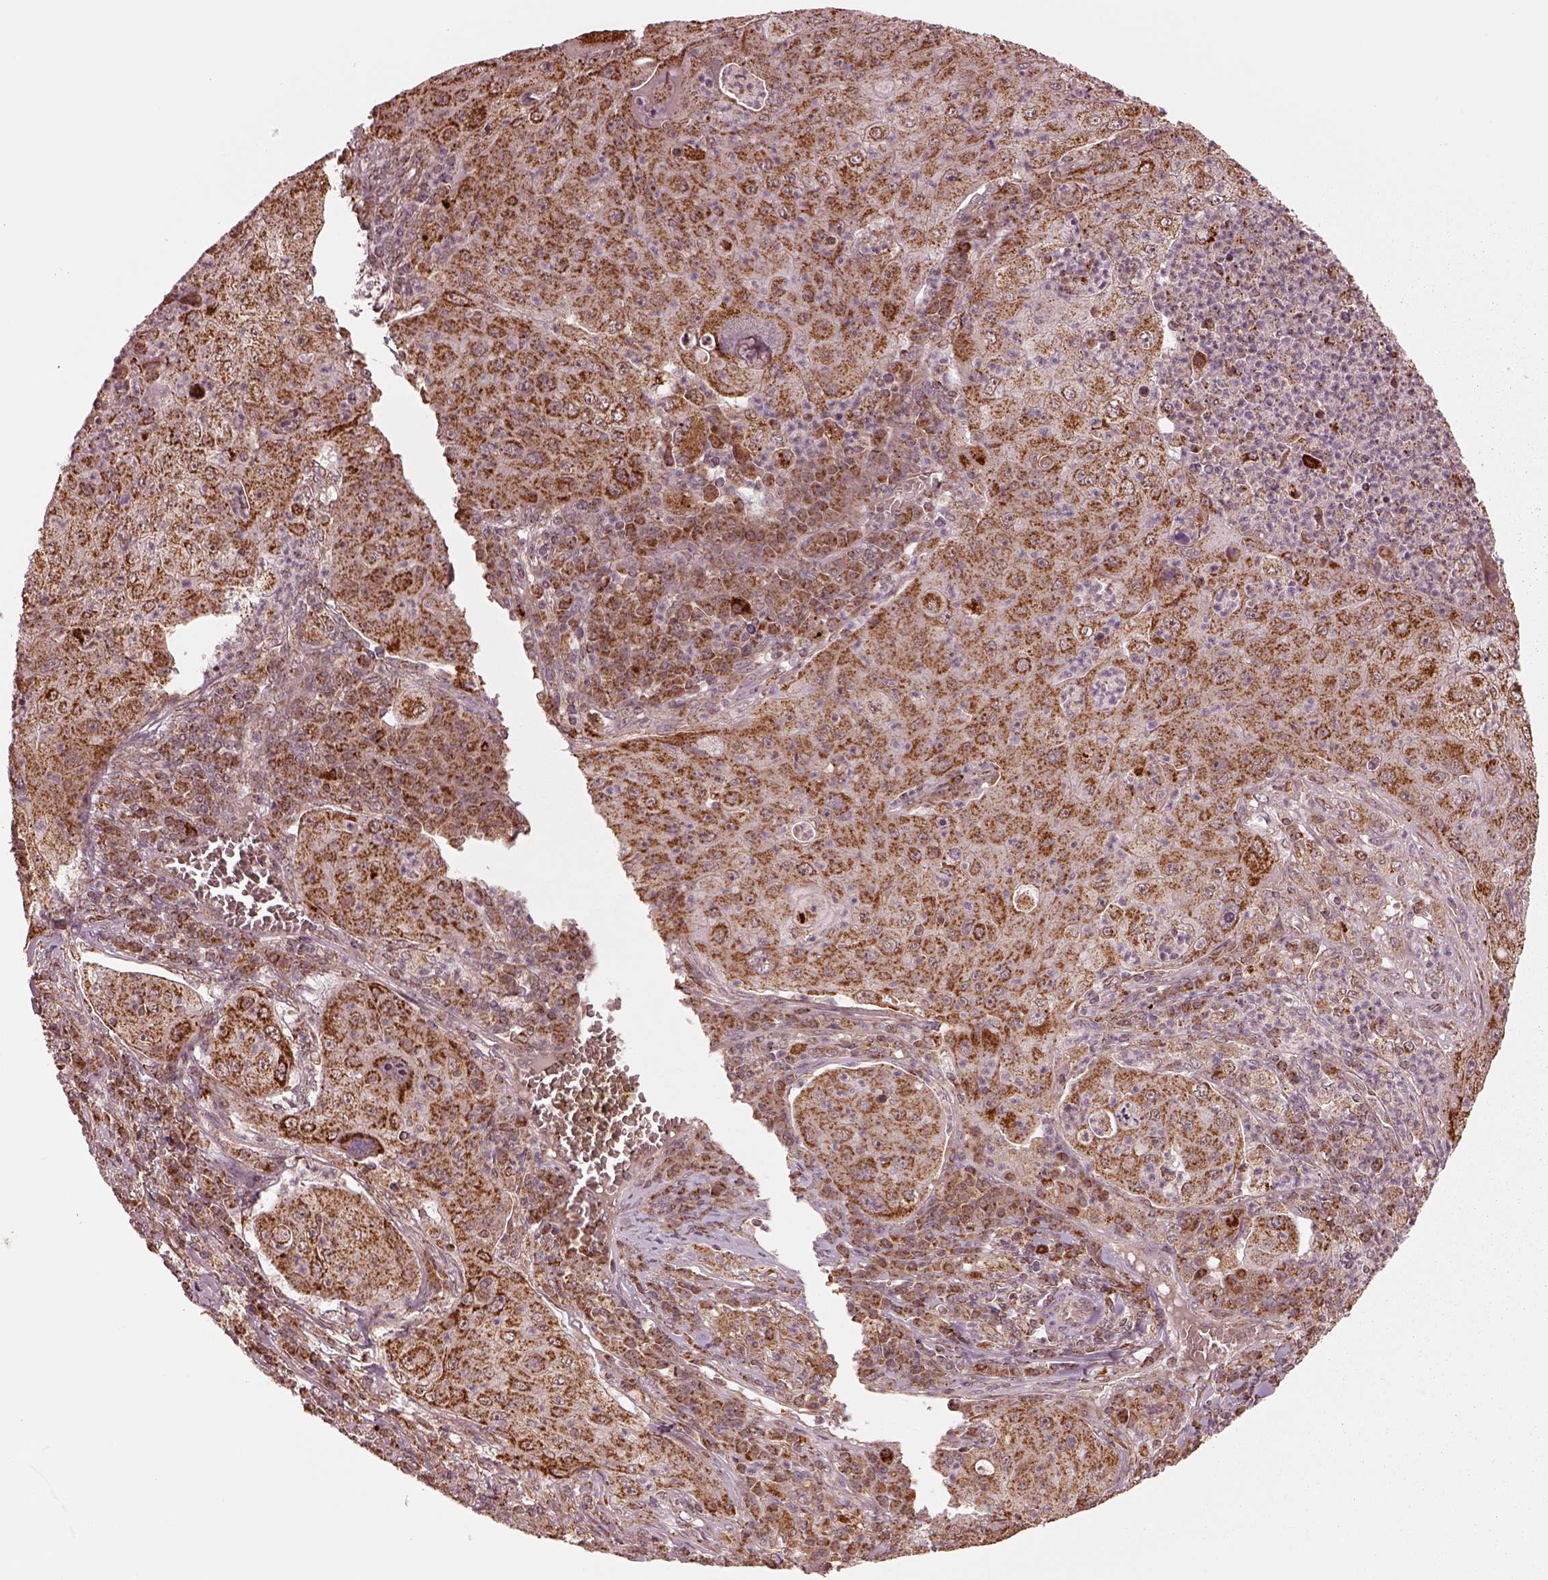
{"staining": {"intensity": "moderate", "quantity": ">75%", "location": "cytoplasmic/membranous"}, "tissue": "lung cancer", "cell_type": "Tumor cells", "image_type": "cancer", "snomed": [{"axis": "morphology", "description": "Squamous cell carcinoma, NOS"}, {"axis": "topography", "description": "Lung"}], "caption": "Immunohistochemical staining of lung cancer exhibits medium levels of moderate cytoplasmic/membranous expression in approximately >75% of tumor cells.", "gene": "SEL1L3", "patient": {"sex": "female", "age": 59}}